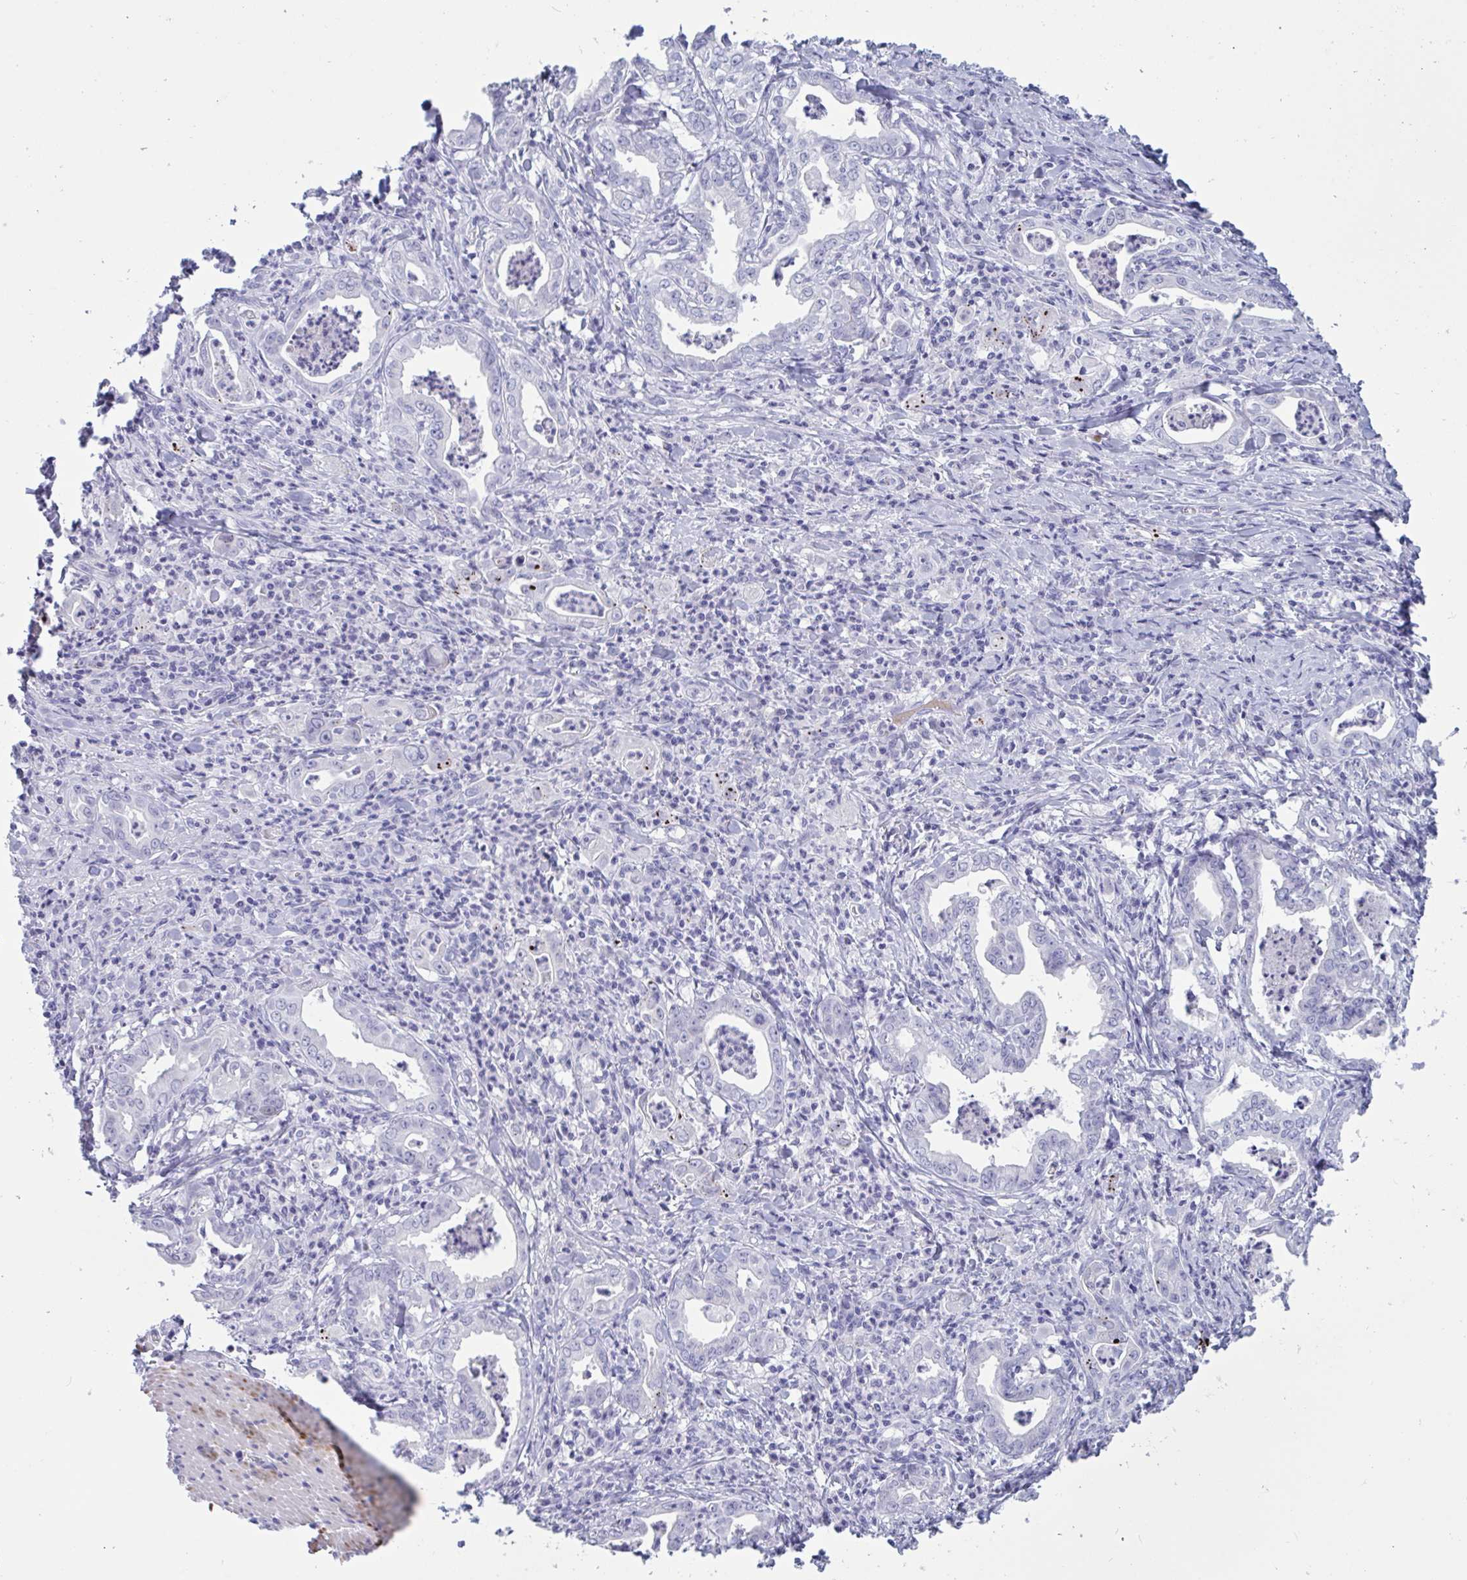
{"staining": {"intensity": "negative", "quantity": "none", "location": "none"}, "tissue": "stomach cancer", "cell_type": "Tumor cells", "image_type": "cancer", "snomed": [{"axis": "morphology", "description": "Adenocarcinoma, NOS"}, {"axis": "topography", "description": "Stomach, upper"}], "caption": "Human stomach cancer stained for a protein using immunohistochemistry displays no staining in tumor cells.", "gene": "OXLD1", "patient": {"sex": "female", "age": 79}}